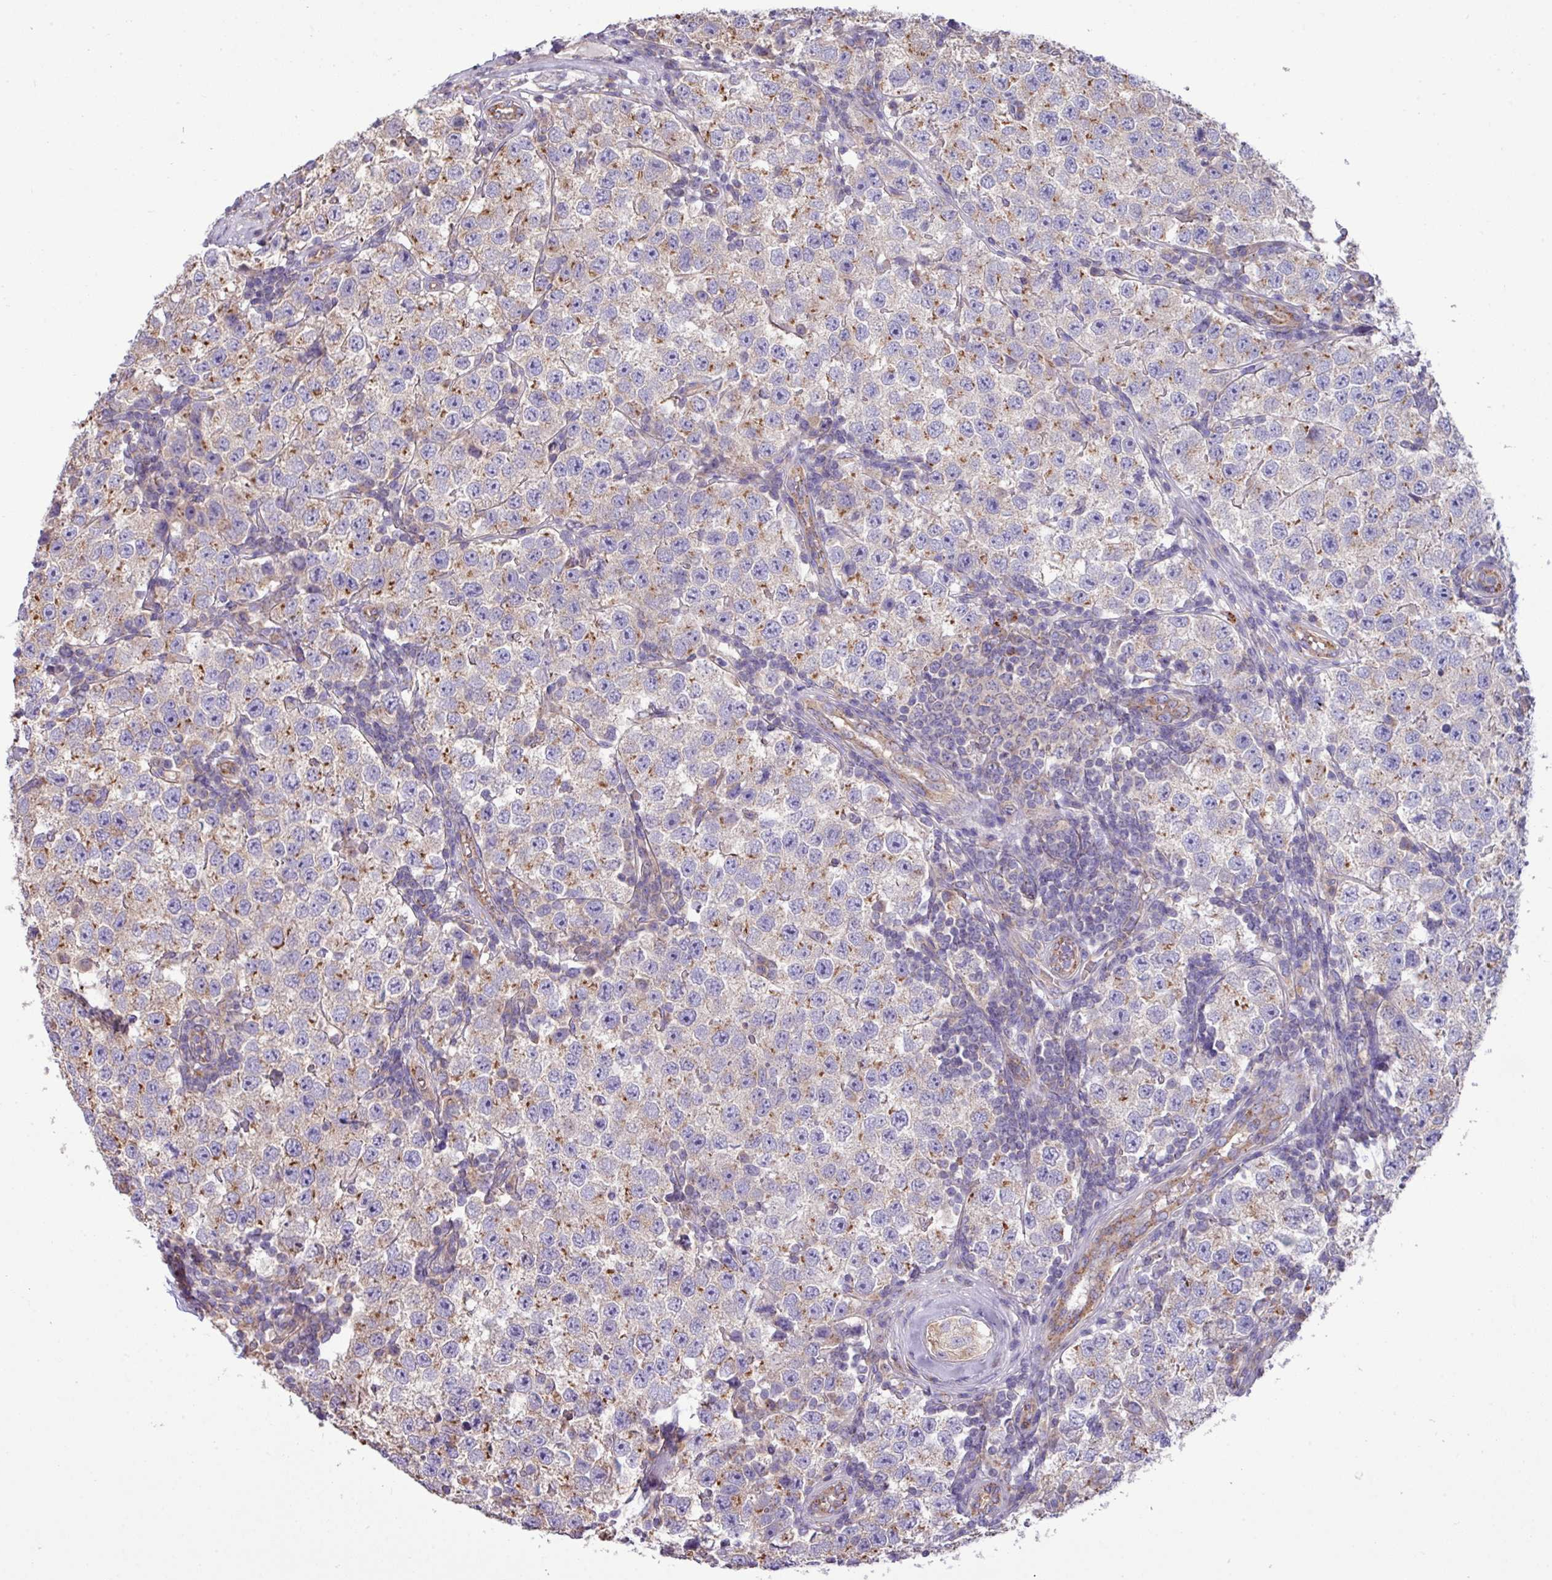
{"staining": {"intensity": "moderate", "quantity": "25%-75%", "location": "cytoplasmic/membranous"}, "tissue": "testis cancer", "cell_type": "Tumor cells", "image_type": "cancer", "snomed": [{"axis": "morphology", "description": "Seminoma, NOS"}, {"axis": "topography", "description": "Testis"}], "caption": "DAB (3,3'-diaminobenzidine) immunohistochemical staining of human testis cancer displays moderate cytoplasmic/membranous protein positivity in about 25%-75% of tumor cells. The protein of interest is shown in brown color, while the nuclei are stained blue.", "gene": "PPM1J", "patient": {"sex": "male", "age": 34}}